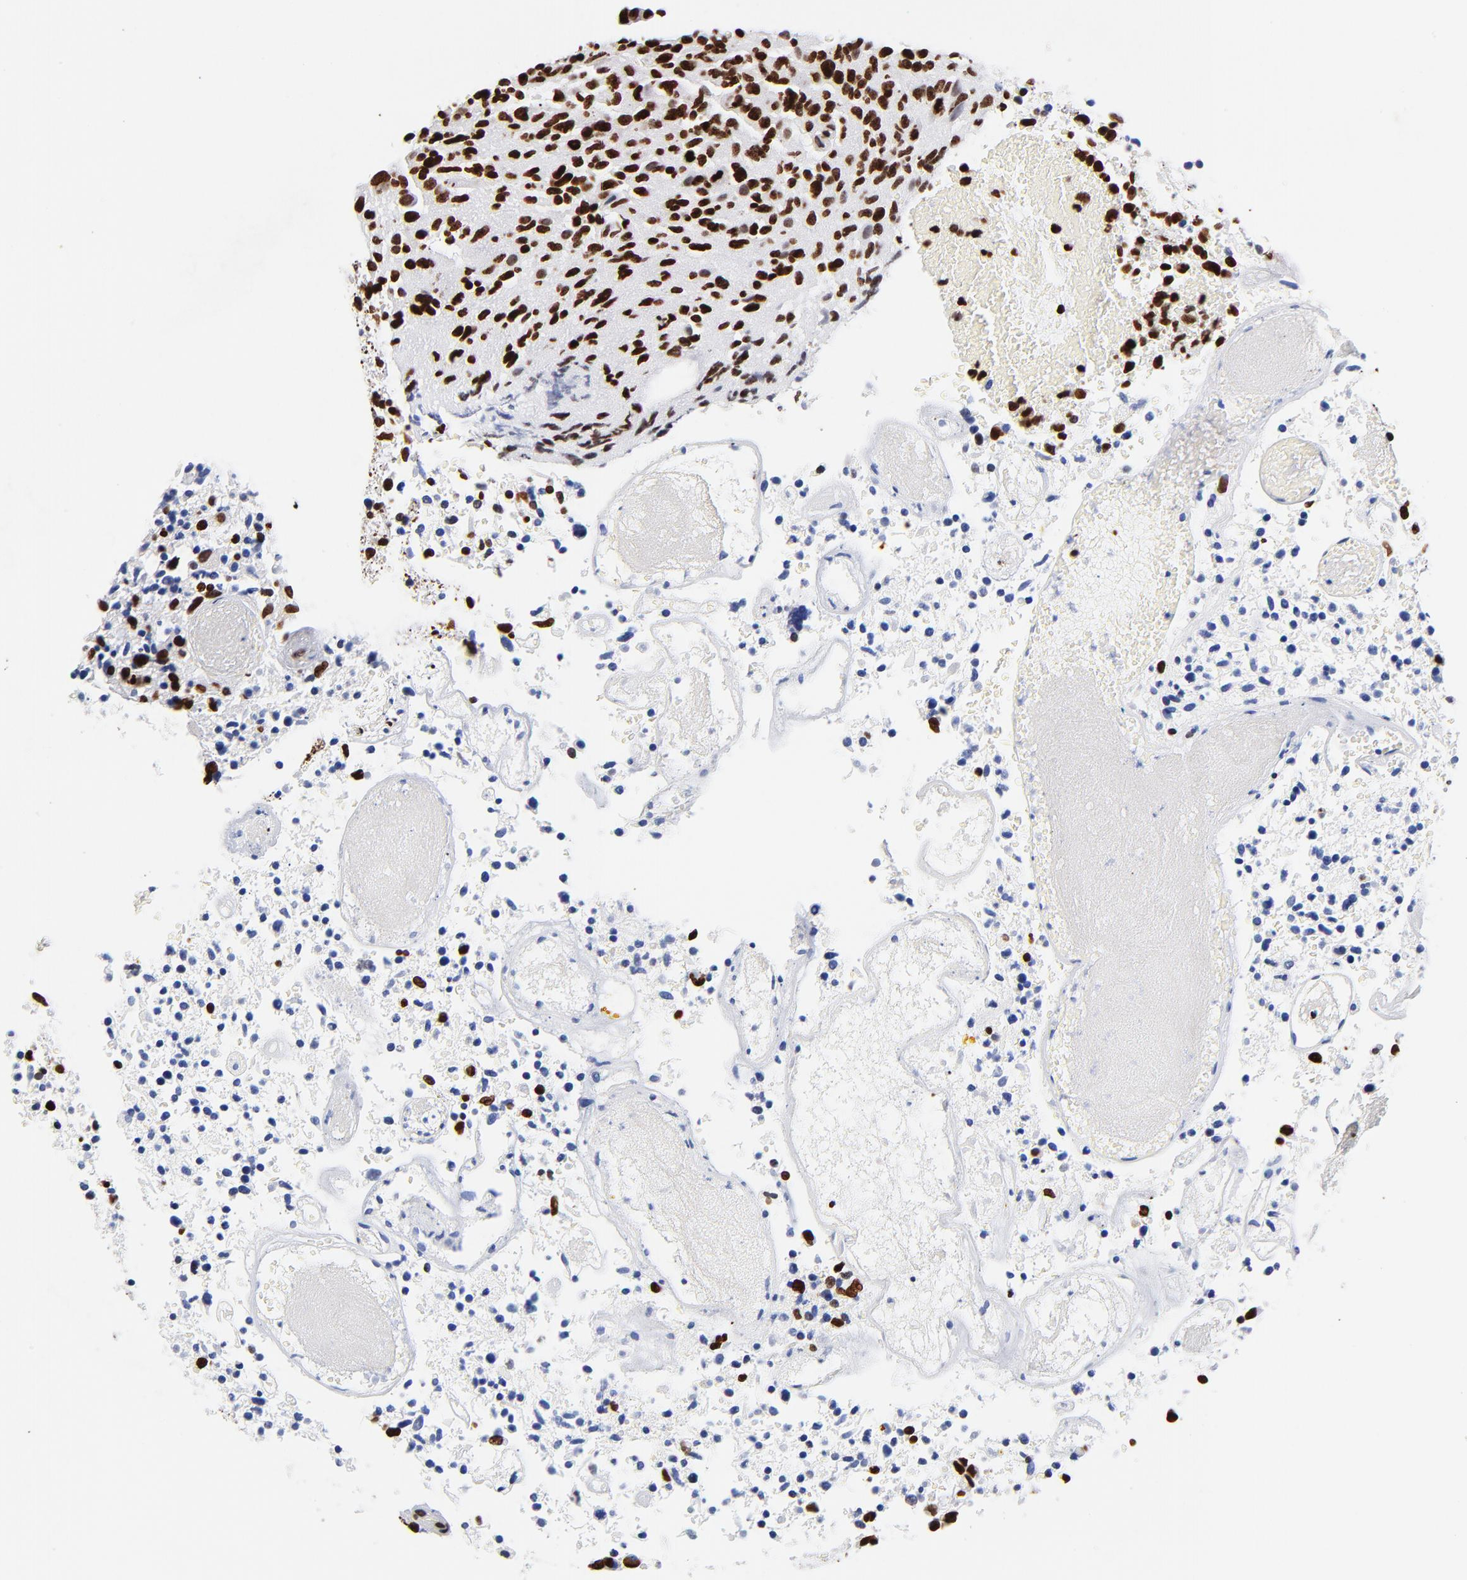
{"staining": {"intensity": "strong", "quantity": ">75%", "location": "nuclear"}, "tissue": "glioma", "cell_type": "Tumor cells", "image_type": "cancer", "snomed": [{"axis": "morphology", "description": "Glioma, malignant, High grade"}, {"axis": "topography", "description": "Brain"}], "caption": "A brown stain labels strong nuclear staining of a protein in glioma tumor cells.", "gene": "FBH1", "patient": {"sex": "male", "age": 72}}